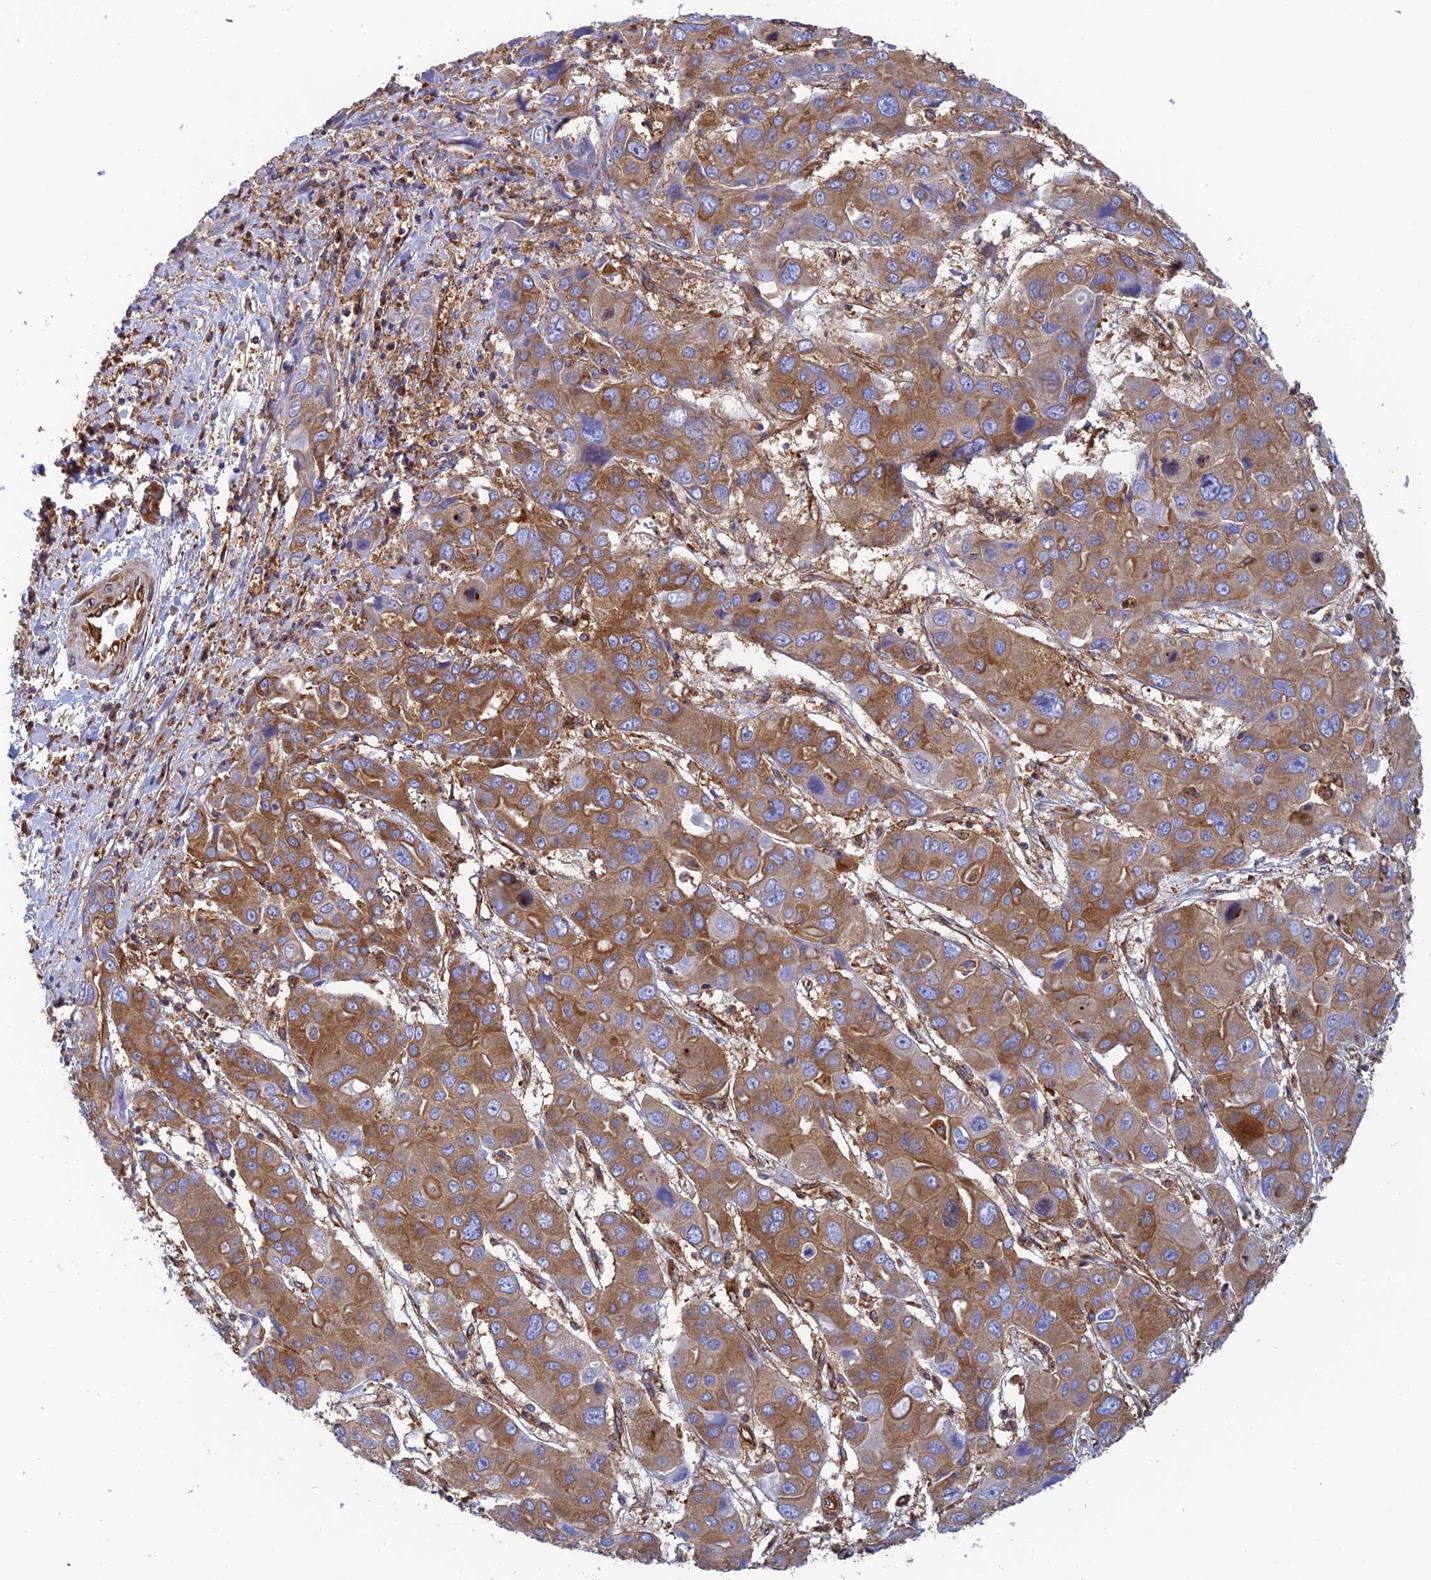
{"staining": {"intensity": "moderate", "quantity": ">75%", "location": "cytoplasmic/membranous"}, "tissue": "liver cancer", "cell_type": "Tumor cells", "image_type": "cancer", "snomed": [{"axis": "morphology", "description": "Cholangiocarcinoma"}, {"axis": "topography", "description": "Liver"}], "caption": "Tumor cells reveal medium levels of moderate cytoplasmic/membranous expression in about >75% of cells in human liver cholangiocarcinoma. The staining was performed using DAB (3,3'-diaminobenzidine) to visualize the protein expression in brown, while the nuclei were stained in blue with hematoxylin (Magnification: 20x).", "gene": "DCTN2", "patient": {"sex": "male", "age": 67}}